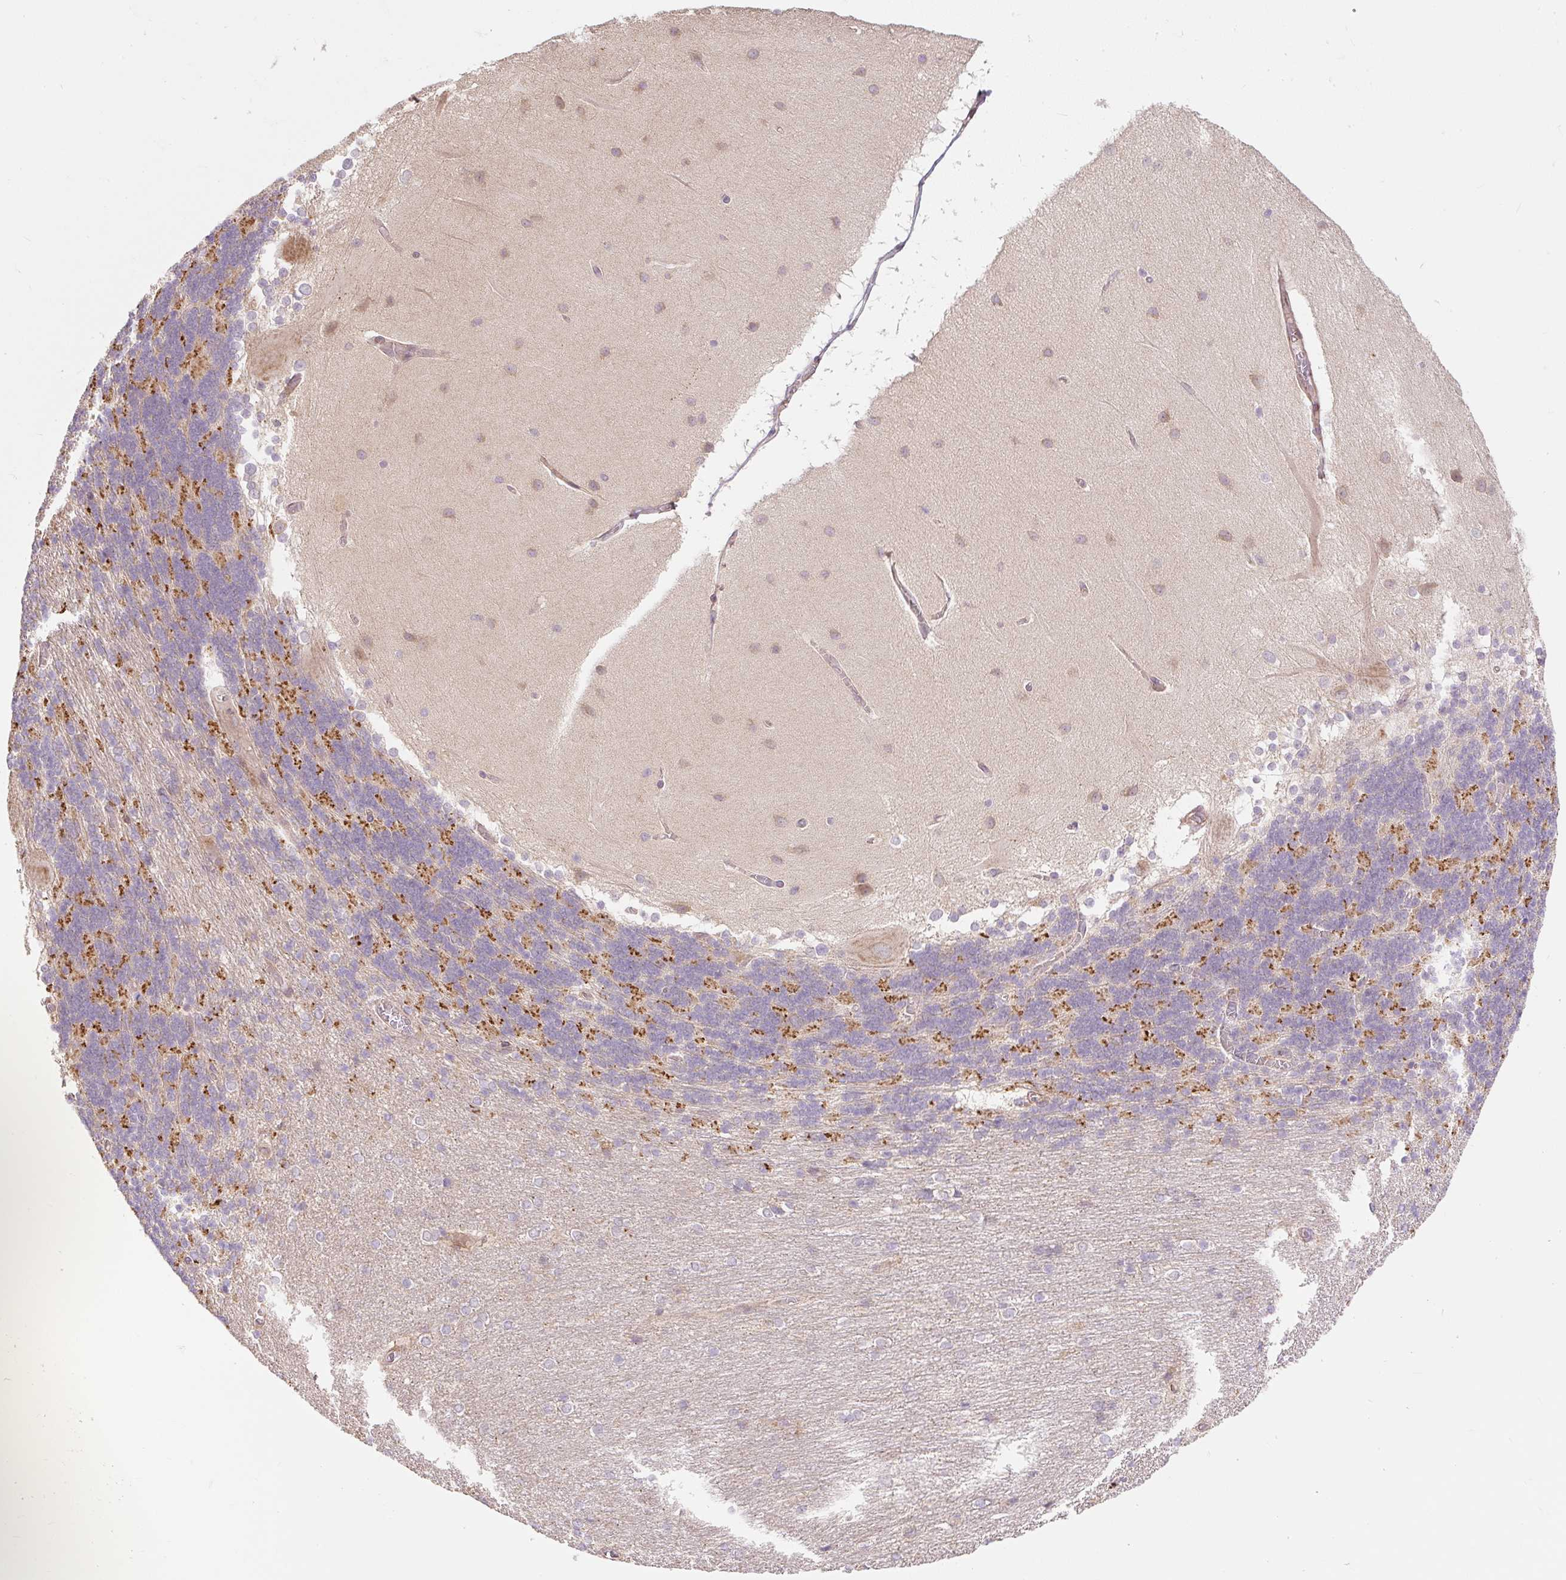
{"staining": {"intensity": "weak", "quantity": "25%-75%", "location": "cytoplasmic/membranous"}, "tissue": "cerebellum", "cell_type": "Cells in granular layer", "image_type": "normal", "snomed": [{"axis": "morphology", "description": "Normal tissue, NOS"}, {"axis": "topography", "description": "Cerebellum"}], "caption": "Unremarkable cerebellum demonstrates weak cytoplasmic/membranous staining in approximately 25%-75% of cells in granular layer, visualized by immunohistochemistry.", "gene": "EMC10", "patient": {"sex": "female", "age": 54}}